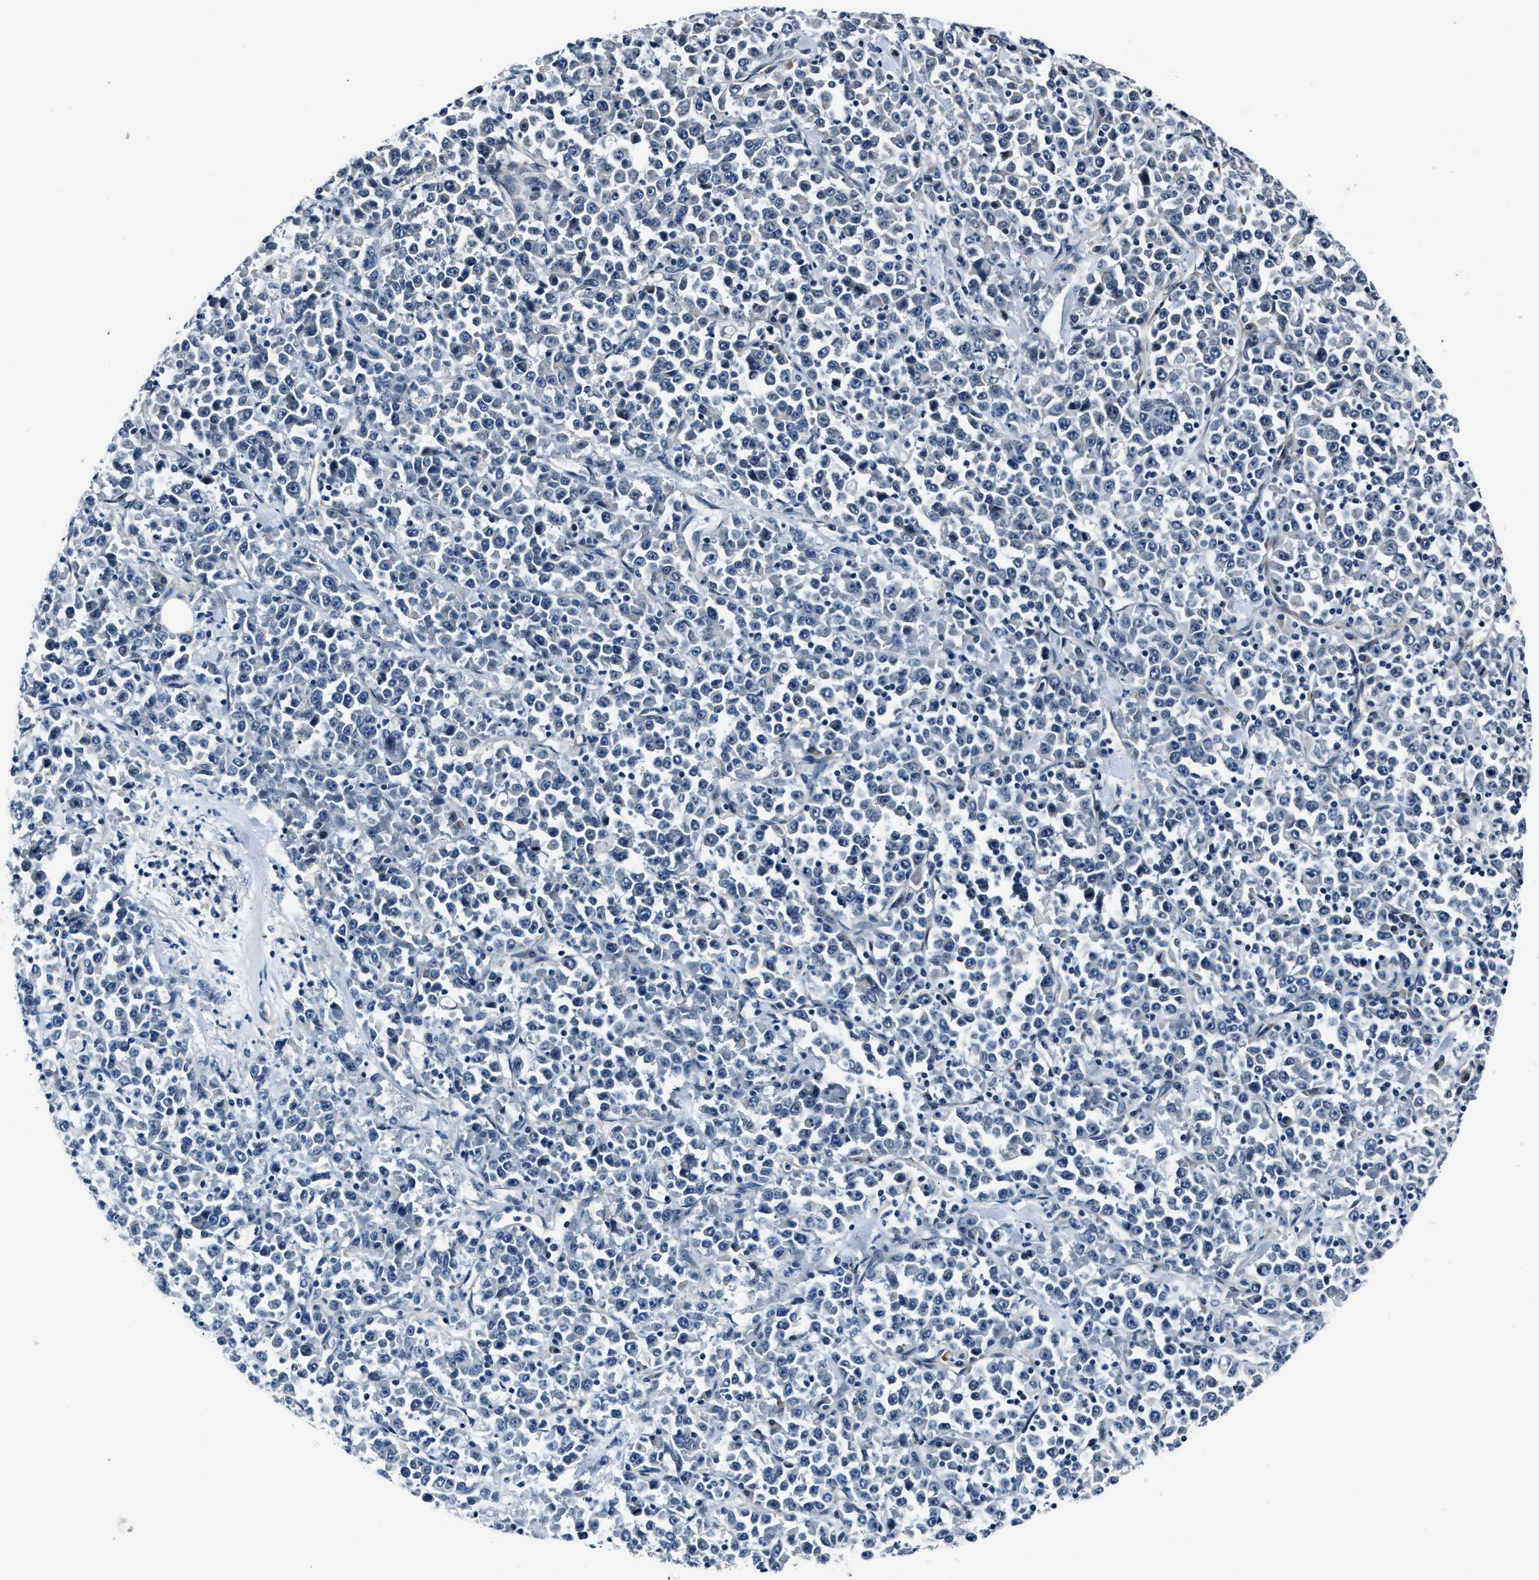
{"staining": {"intensity": "negative", "quantity": "none", "location": "none"}, "tissue": "stomach cancer", "cell_type": "Tumor cells", "image_type": "cancer", "snomed": [{"axis": "morphology", "description": "Normal tissue, NOS"}, {"axis": "morphology", "description": "Adenocarcinoma, NOS"}, {"axis": "topography", "description": "Stomach, upper"}, {"axis": "topography", "description": "Stomach"}], "caption": "Immunohistochemical staining of stomach cancer exhibits no significant expression in tumor cells.", "gene": "MPDZ", "patient": {"sex": "male", "age": 59}}